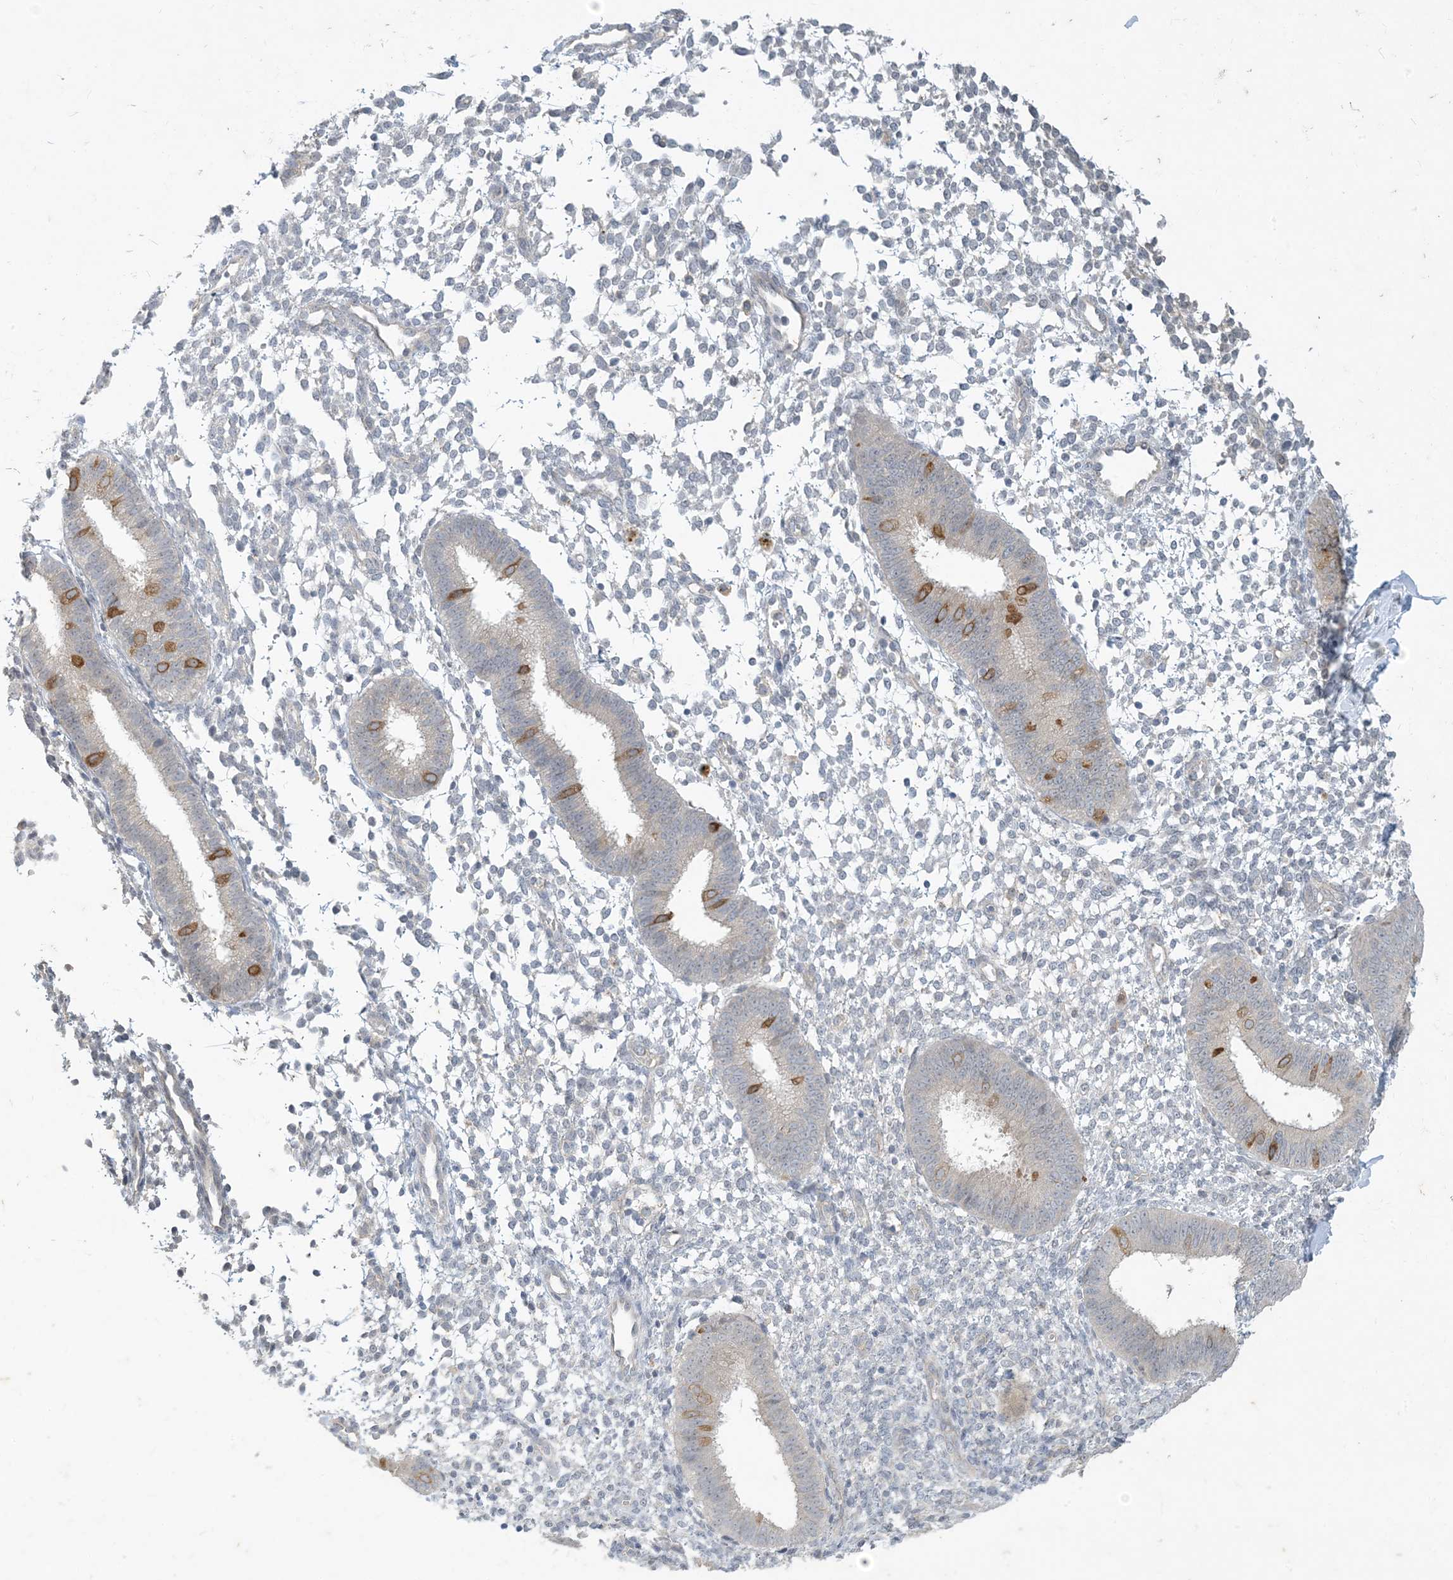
{"staining": {"intensity": "negative", "quantity": "none", "location": "none"}, "tissue": "endometrium", "cell_type": "Cells in endometrial stroma", "image_type": "normal", "snomed": [{"axis": "morphology", "description": "Normal tissue, NOS"}, {"axis": "topography", "description": "Uterus"}, {"axis": "topography", "description": "Endometrium"}], "caption": "Immunohistochemistry micrograph of benign endometrium stained for a protein (brown), which shows no positivity in cells in endometrial stroma. (Stains: DAB immunohistochemistry with hematoxylin counter stain, Microscopy: brightfield microscopy at high magnification).", "gene": "CDS1", "patient": {"sex": "female", "age": 48}}